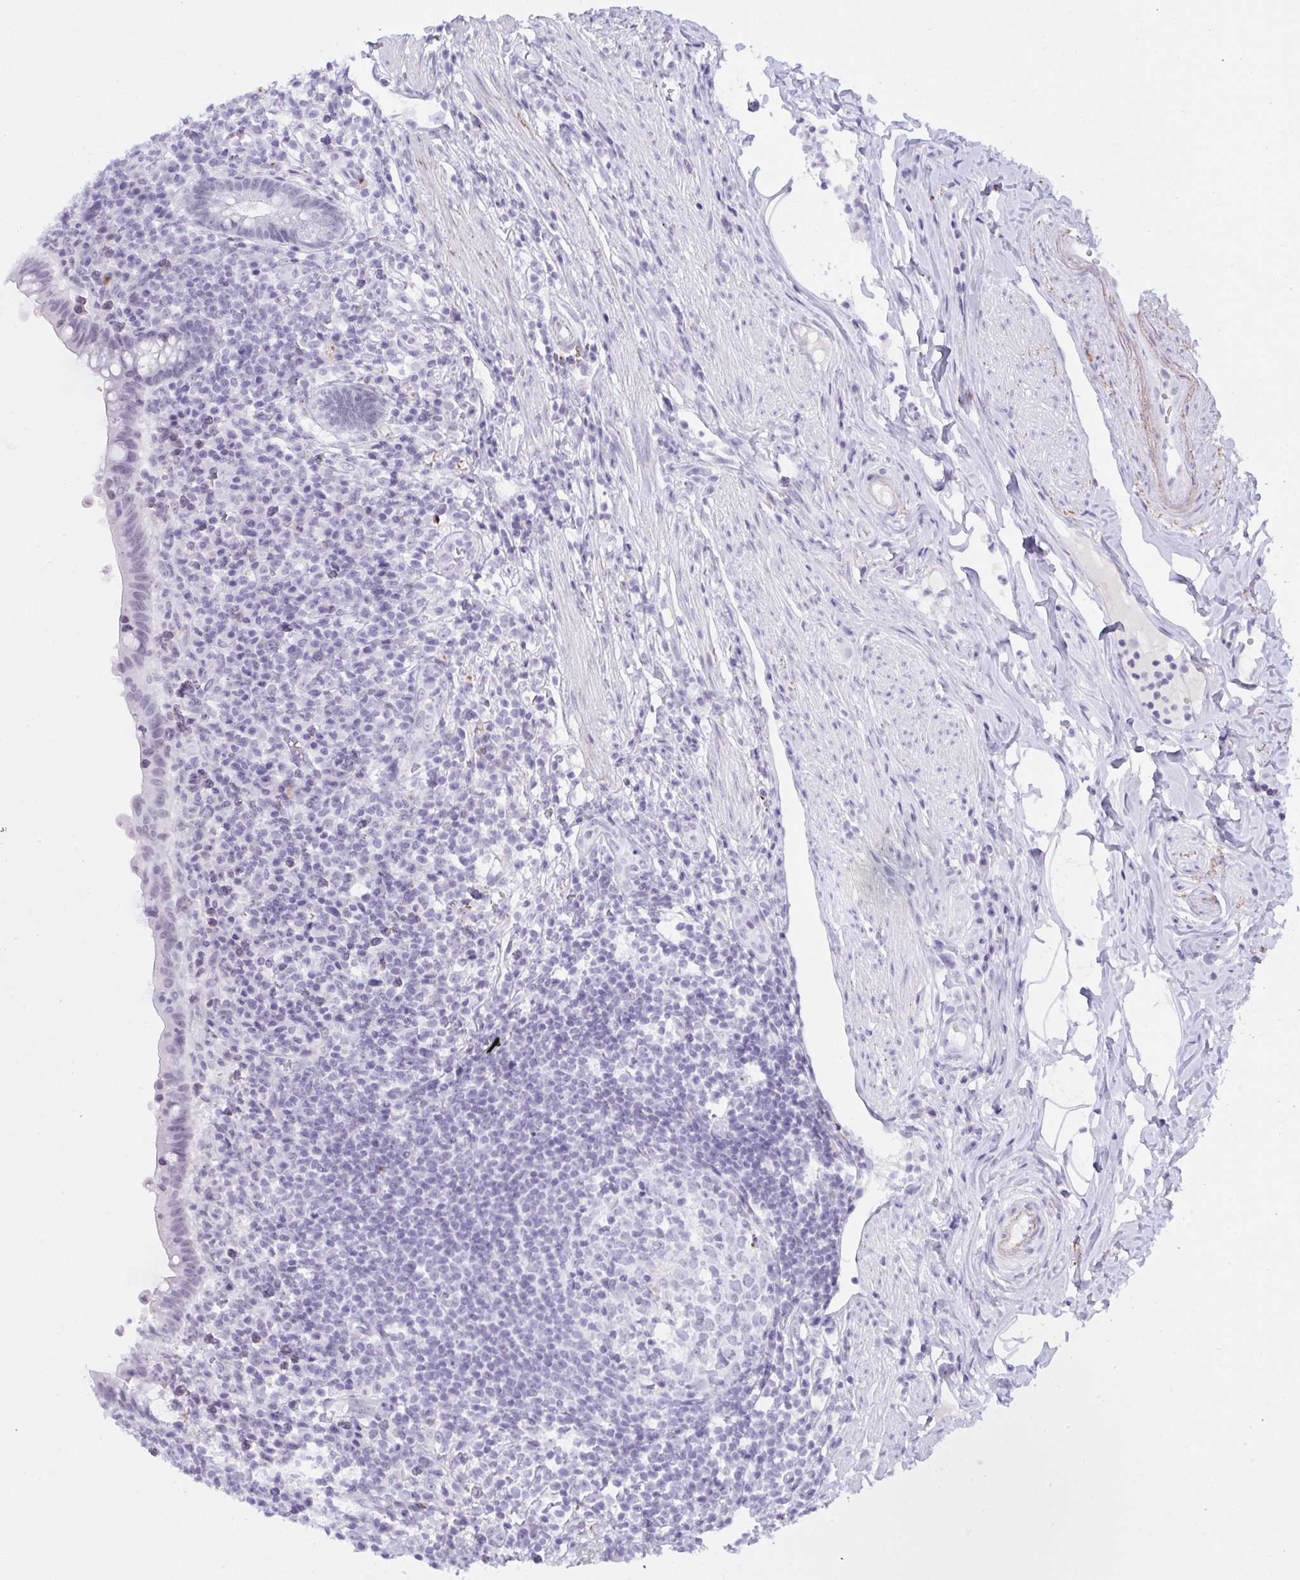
{"staining": {"intensity": "negative", "quantity": "none", "location": "none"}, "tissue": "appendix", "cell_type": "Glandular cells", "image_type": "normal", "snomed": [{"axis": "morphology", "description": "Normal tissue, NOS"}, {"axis": "topography", "description": "Appendix"}], "caption": "Protein analysis of benign appendix demonstrates no significant staining in glandular cells. The staining was performed using DAB to visualize the protein expression in brown, while the nuclei were stained in blue with hematoxylin (Magnification: 20x).", "gene": "ELN", "patient": {"sex": "female", "age": 56}}